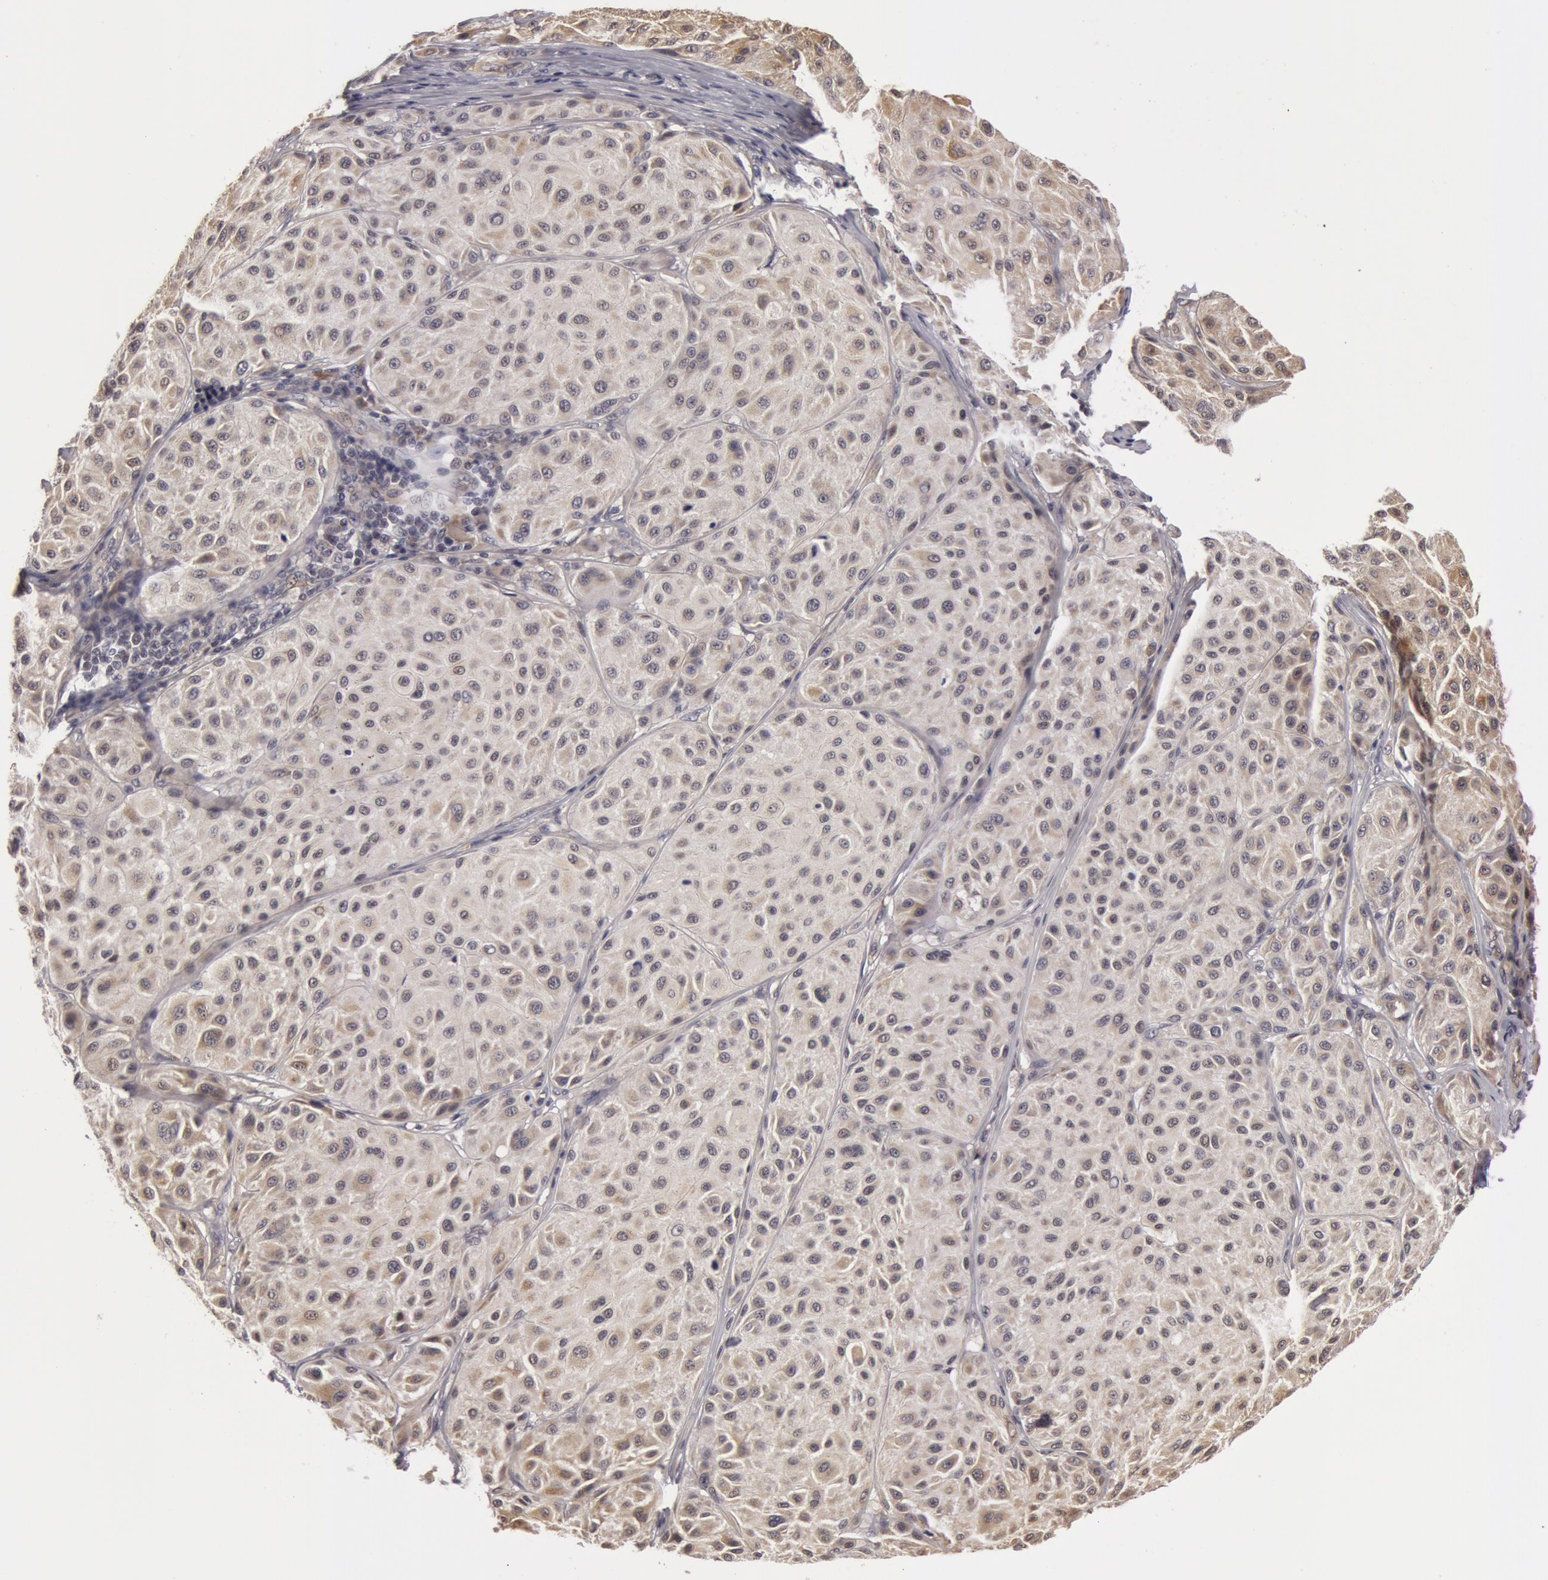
{"staining": {"intensity": "weak", "quantity": "<25%", "location": "cytoplasmic/membranous"}, "tissue": "melanoma", "cell_type": "Tumor cells", "image_type": "cancer", "snomed": [{"axis": "morphology", "description": "Malignant melanoma, NOS"}, {"axis": "topography", "description": "Skin"}], "caption": "High magnification brightfield microscopy of malignant melanoma stained with DAB (brown) and counterstained with hematoxylin (blue): tumor cells show no significant positivity.", "gene": "SYTL4", "patient": {"sex": "male", "age": 36}}